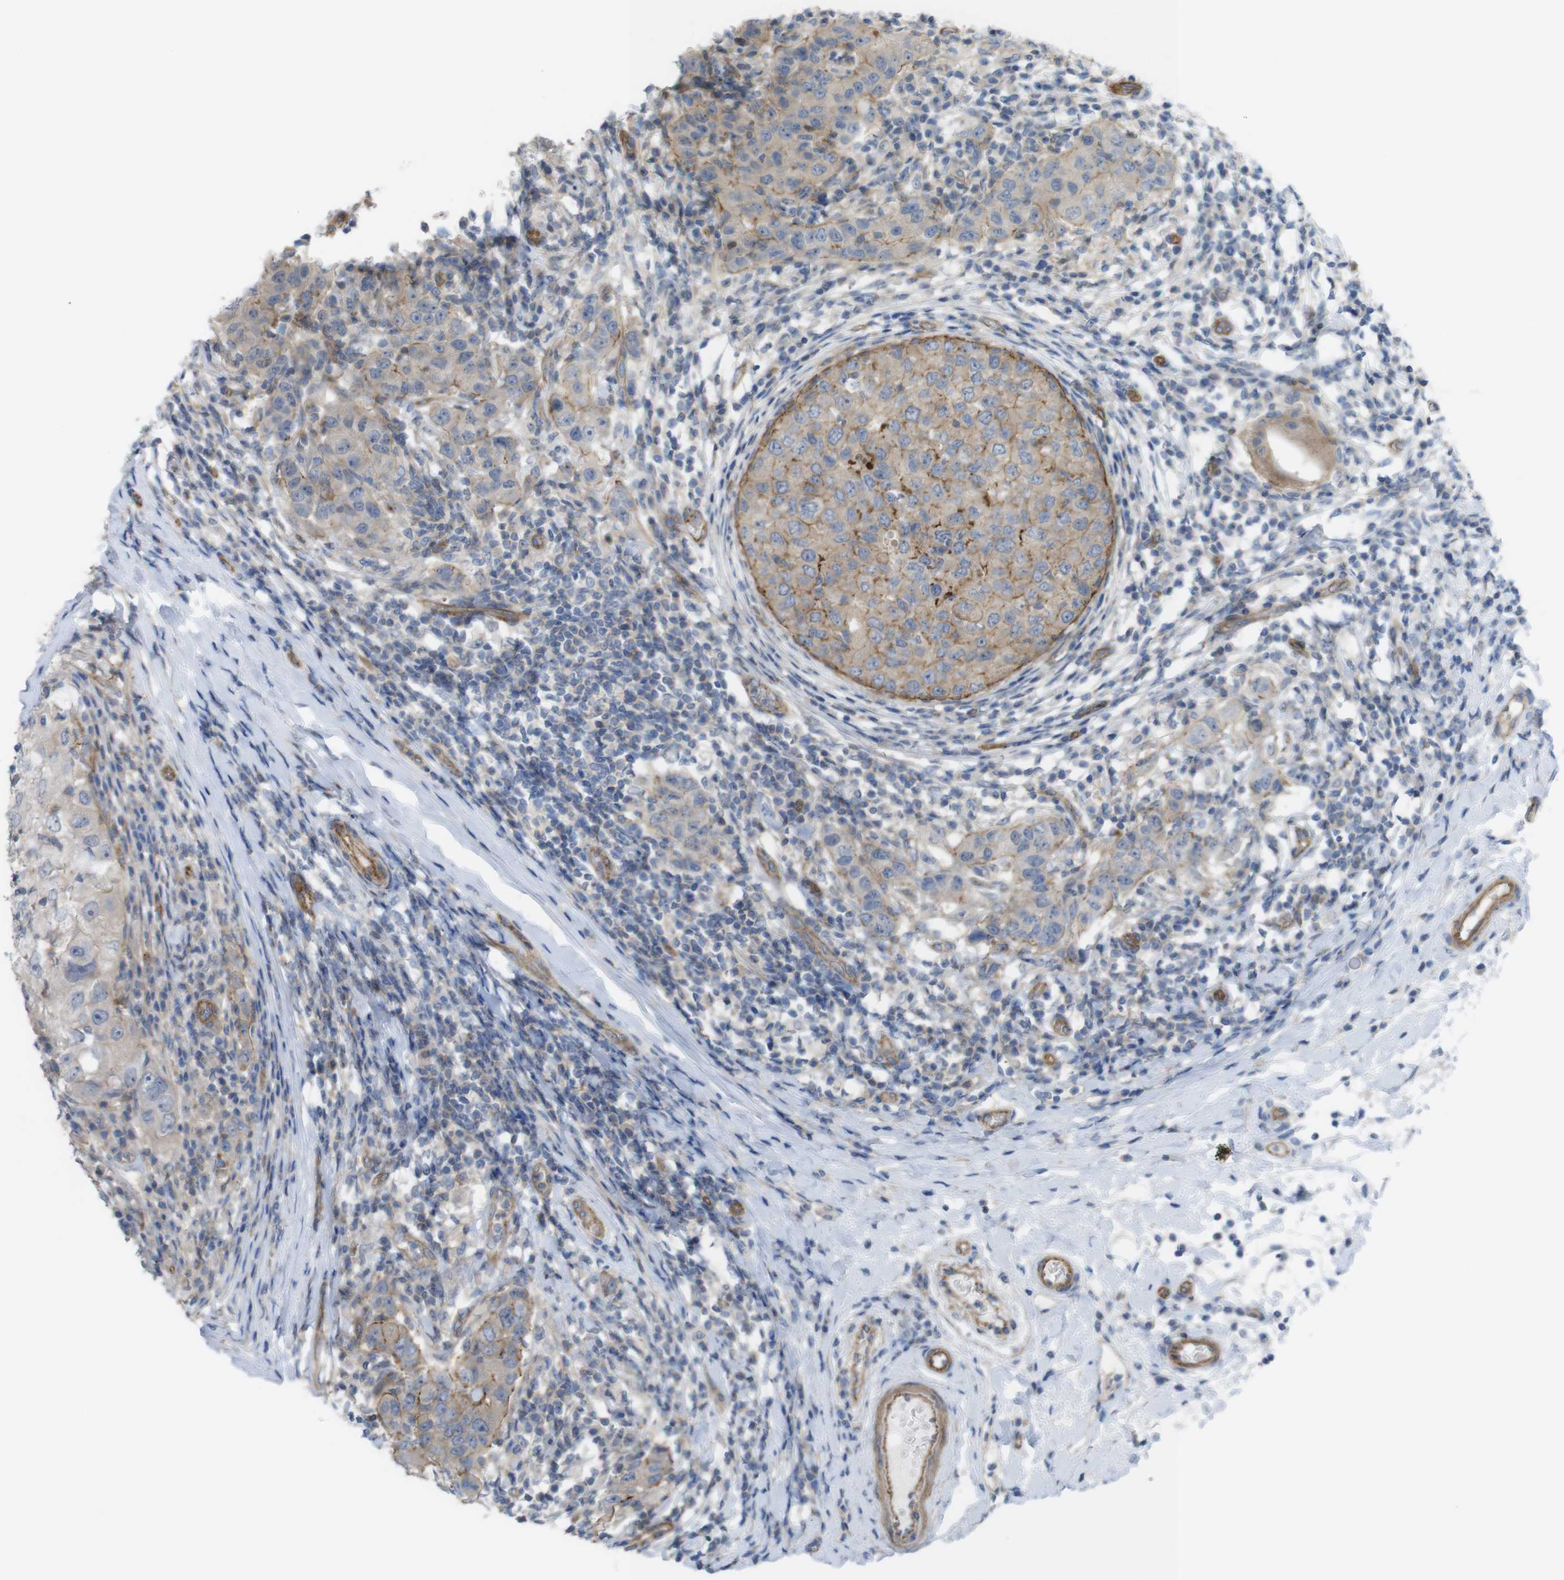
{"staining": {"intensity": "moderate", "quantity": "<25%", "location": "cytoplasmic/membranous"}, "tissue": "breast cancer", "cell_type": "Tumor cells", "image_type": "cancer", "snomed": [{"axis": "morphology", "description": "Duct carcinoma"}, {"axis": "topography", "description": "Breast"}], "caption": "Immunohistochemical staining of breast cancer shows low levels of moderate cytoplasmic/membranous protein expression in about <25% of tumor cells.", "gene": "PREX2", "patient": {"sex": "female", "age": 27}}